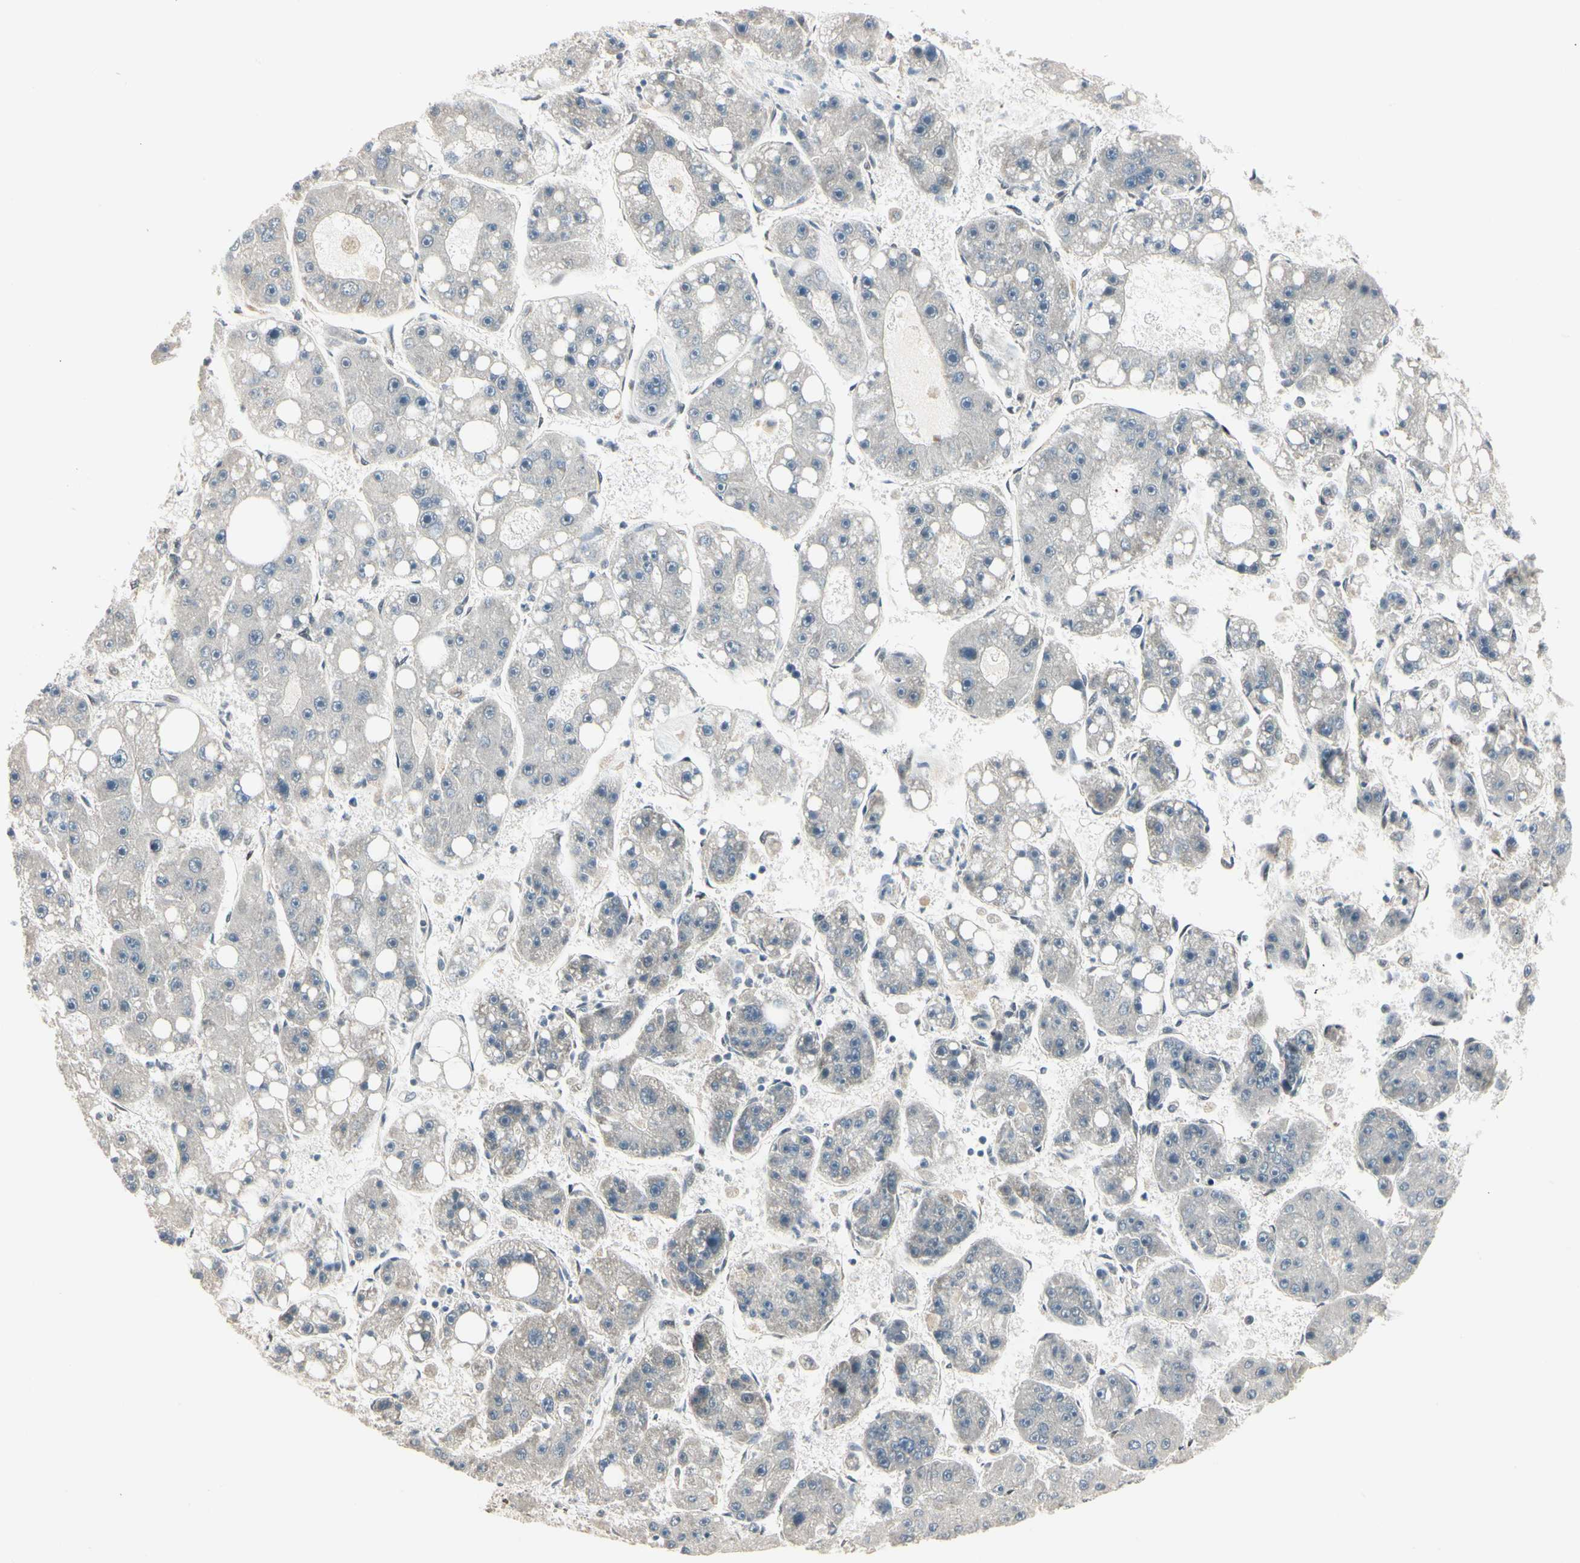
{"staining": {"intensity": "negative", "quantity": "none", "location": "none"}, "tissue": "liver cancer", "cell_type": "Tumor cells", "image_type": "cancer", "snomed": [{"axis": "morphology", "description": "Carcinoma, Hepatocellular, NOS"}, {"axis": "topography", "description": "Liver"}], "caption": "Immunohistochemical staining of liver cancer (hepatocellular carcinoma) shows no significant expression in tumor cells.", "gene": "SVBP", "patient": {"sex": "female", "age": 61}}